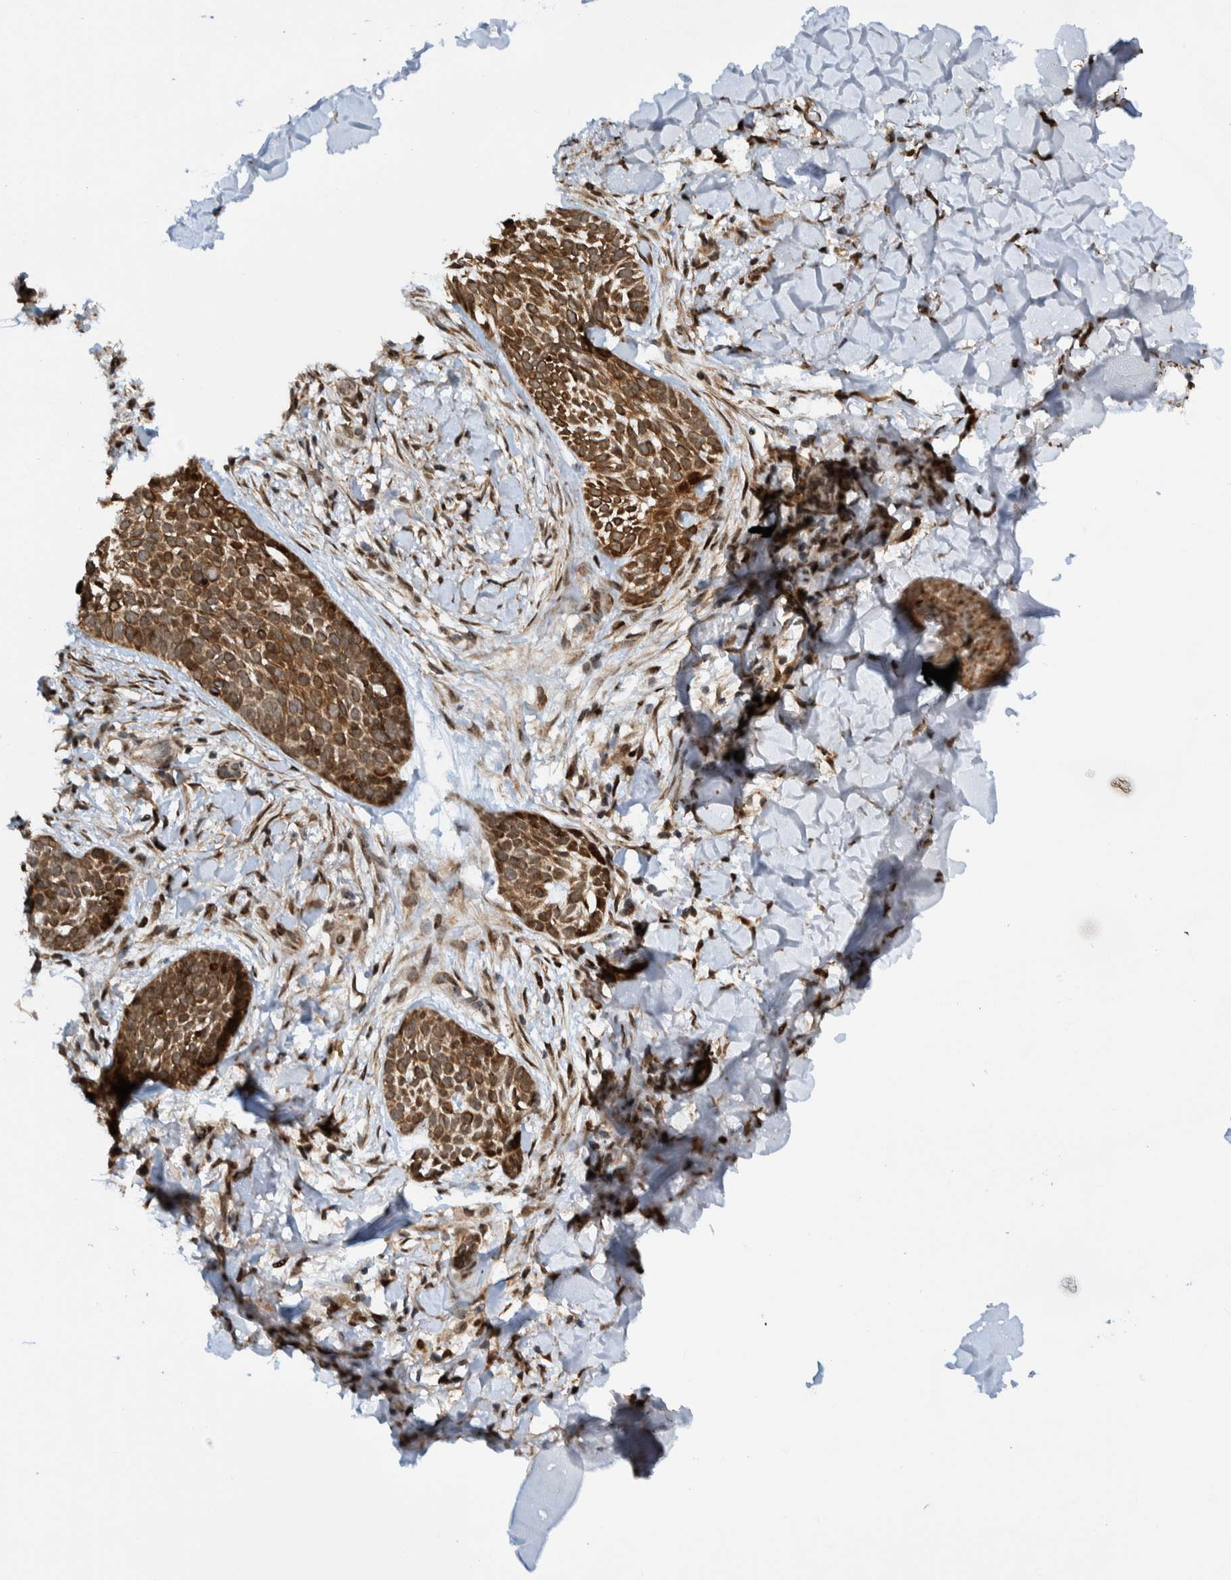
{"staining": {"intensity": "moderate", "quantity": ">75%", "location": "cytoplasmic/membranous"}, "tissue": "skin cancer", "cell_type": "Tumor cells", "image_type": "cancer", "snomed": [{"axis": "morphology", "description": "Normal tissue, NOS"}, {"axis": "morphology", "description": "Basal cell carcinoma"}, {"axis": "topography", "description": "Skin"}], "caption": "Protein expression analysis of skin basal cell carcinoma shows moderate cytoplasmic/membranous staining in about >75% of tumor cells.", "gene": "CCDC57", "patient": {"sex": "male", "age": 67}}